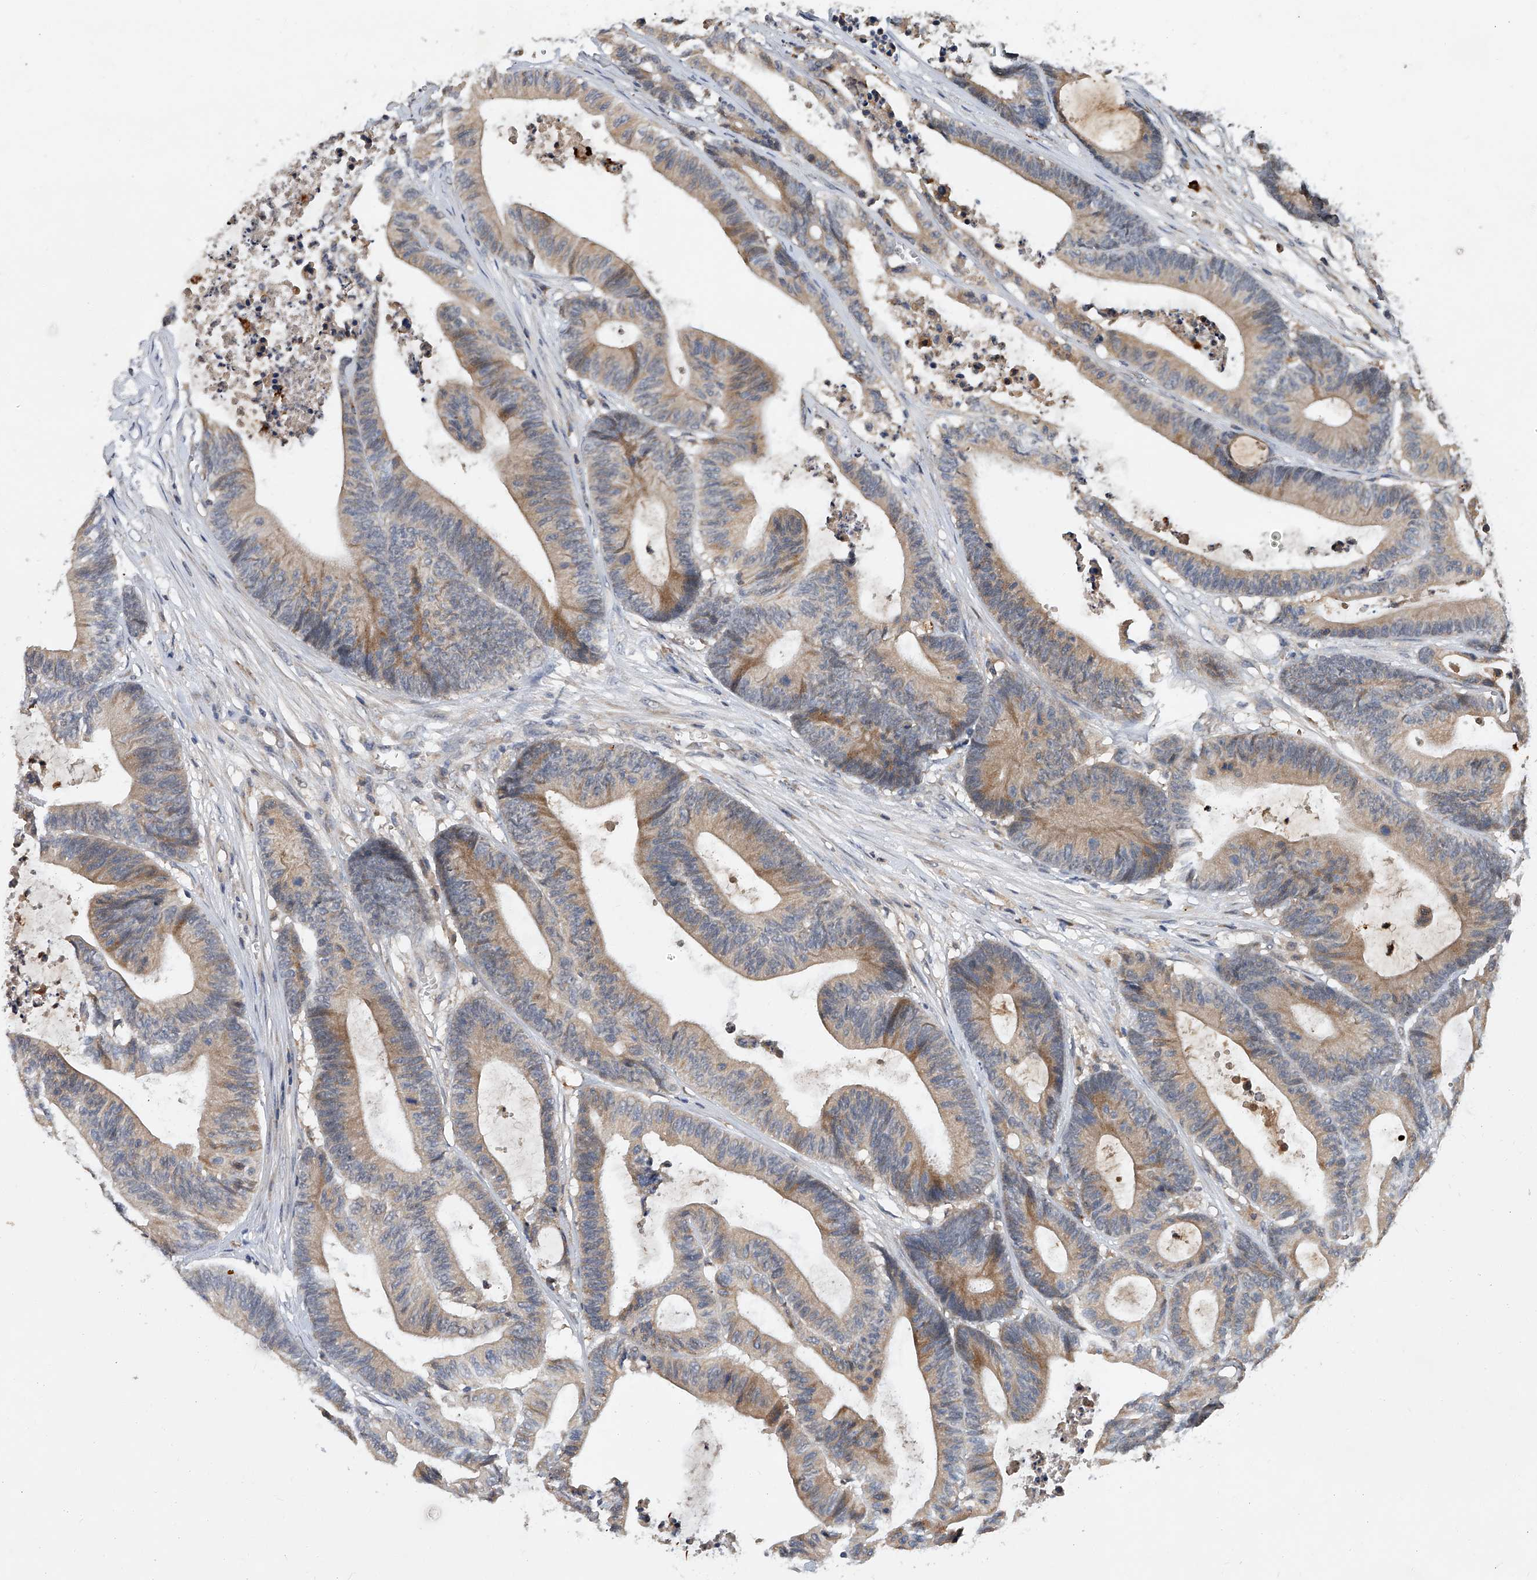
{"staining": {"intensity": "moderate", "quantity": "<25%", "location": "cytoplasmic/membranous"}, "tissue": "colorectal cancer", "cell_type": "Tumor cells", "image_type": "cancer", "snomed": [{"axis": "morphology", "description": "Adenocarcinoma, NOS"}, {"axis": "topography", "description": "Colon"}], "caption": "Human colorectal adenocarcinoma stained with a protein marker exhibits moderate staining in tumor cells.", "gene": "JAG2", "patient": {"sex": "female", "age": 84}}